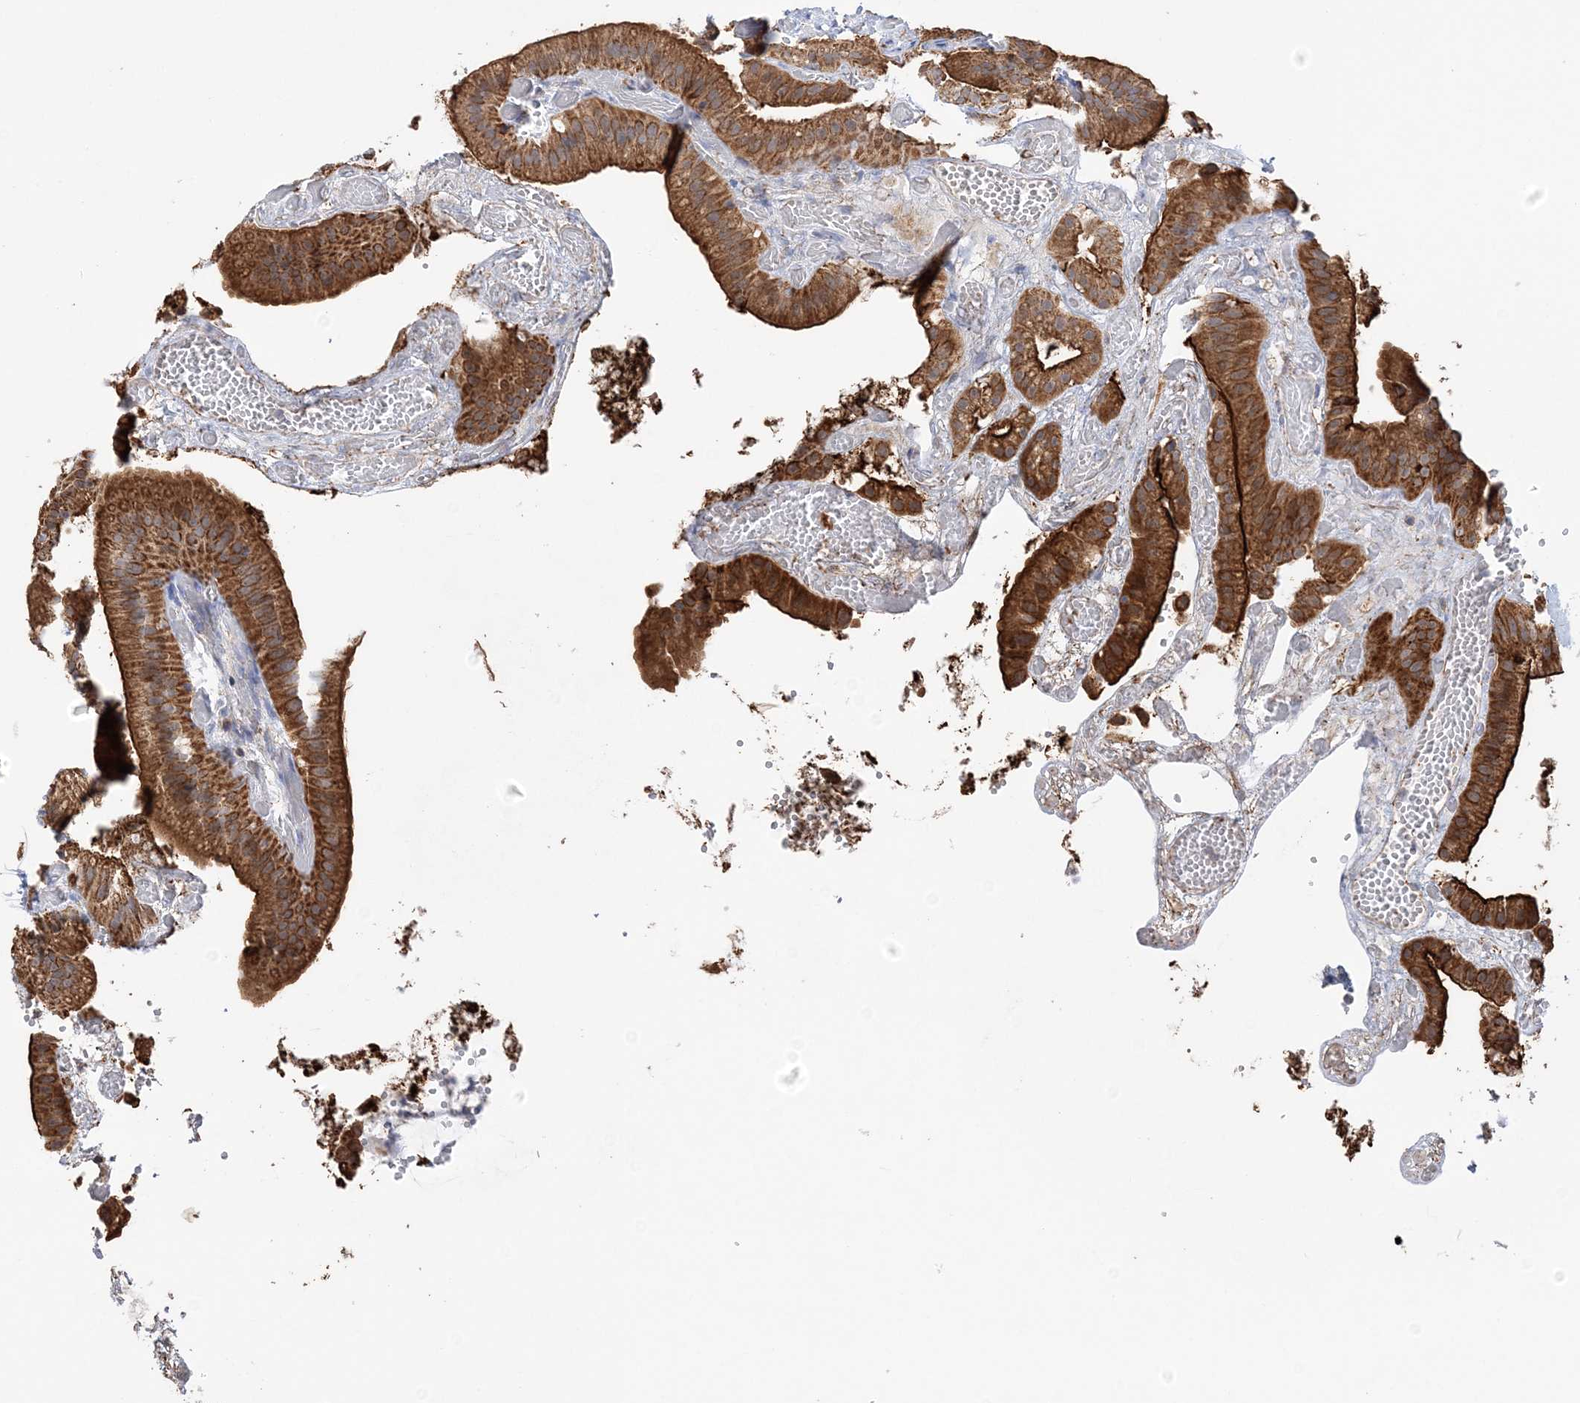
{"staining": {"intensity": "strong", "quantity": ">75%", "location": "cytoplasmic/membranous"}, "tissue": "gallbladder", "cell_type": "Glandular cells", "image_type": "normal", "snomed": [{"axis": "morphology", "description": "Normal tissue, NOS"}, {"axis": "topography", "description": "Gallbladder"}], "caption": "About >75% of glandular cells in normal human gallbladder demonstrate strong cytoplasmic/membranous protein positivity as visualized by brown immunohistochemical staining.", "gene": "TTC32", "patient": {"sex": "female", "age": 64}}